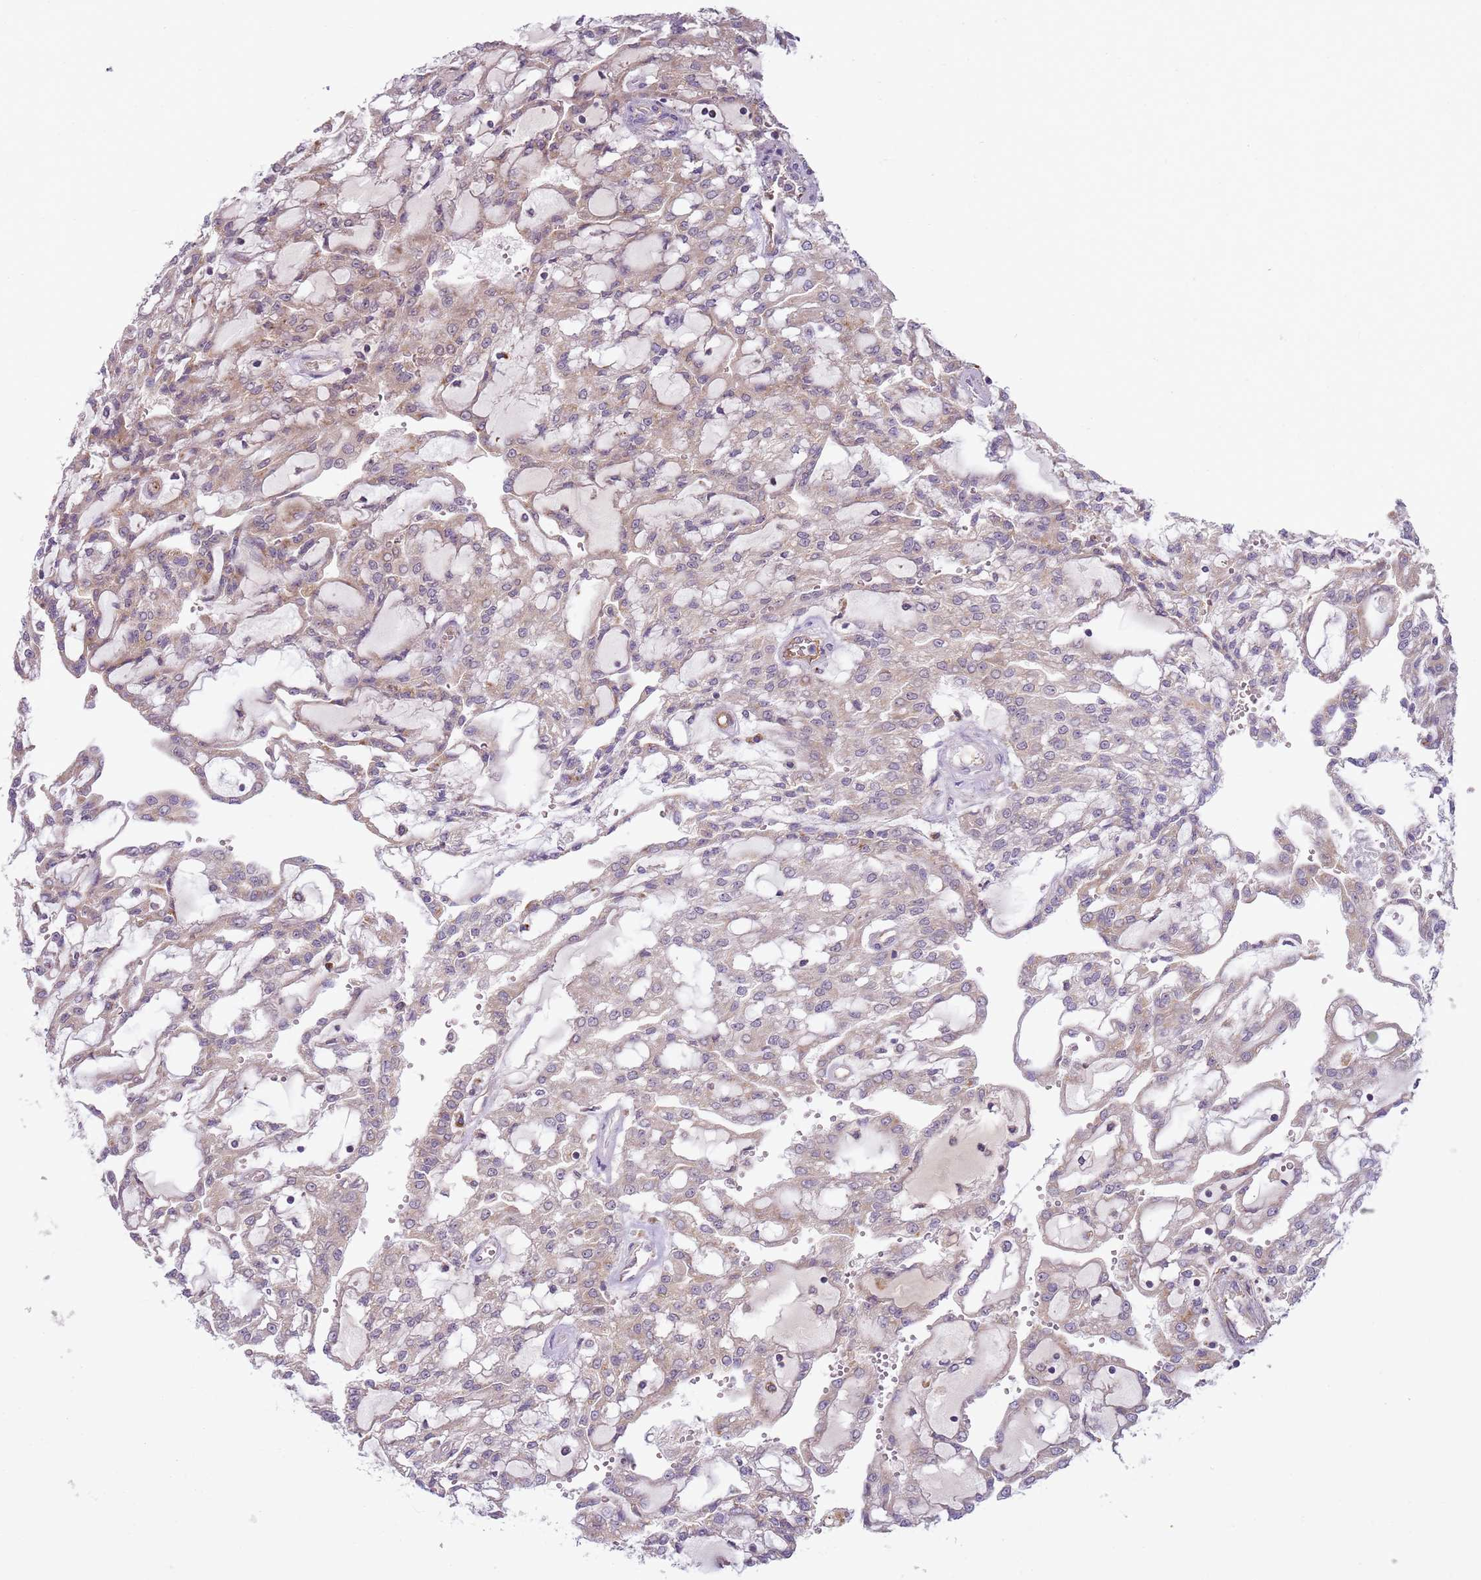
{"staining": {"intensity": "weak", "quantity": "25%-75%", "location": "cytoplasmic/membranous"}, "tissue": "renal cancer", "cell_type": "Tumor cells", "image_type": "cancer", "snomed": [{"axis": "morphology", "description": "Adenocarcinoma, NOS"}, {"axis": "topography", "description": "Kidney"}], "caption": "Immunohistochemical staining of human renal cancer (adenocarcinoma) shows low levels of weak cytoplasmic/membranous protein expression in about 25%-75% of tumor cells. The protein of interest is shown in brown color, while the nuclei are stained blue.", "gene": "SKOR2", "patient": {"sex": "male", "age": 63}}